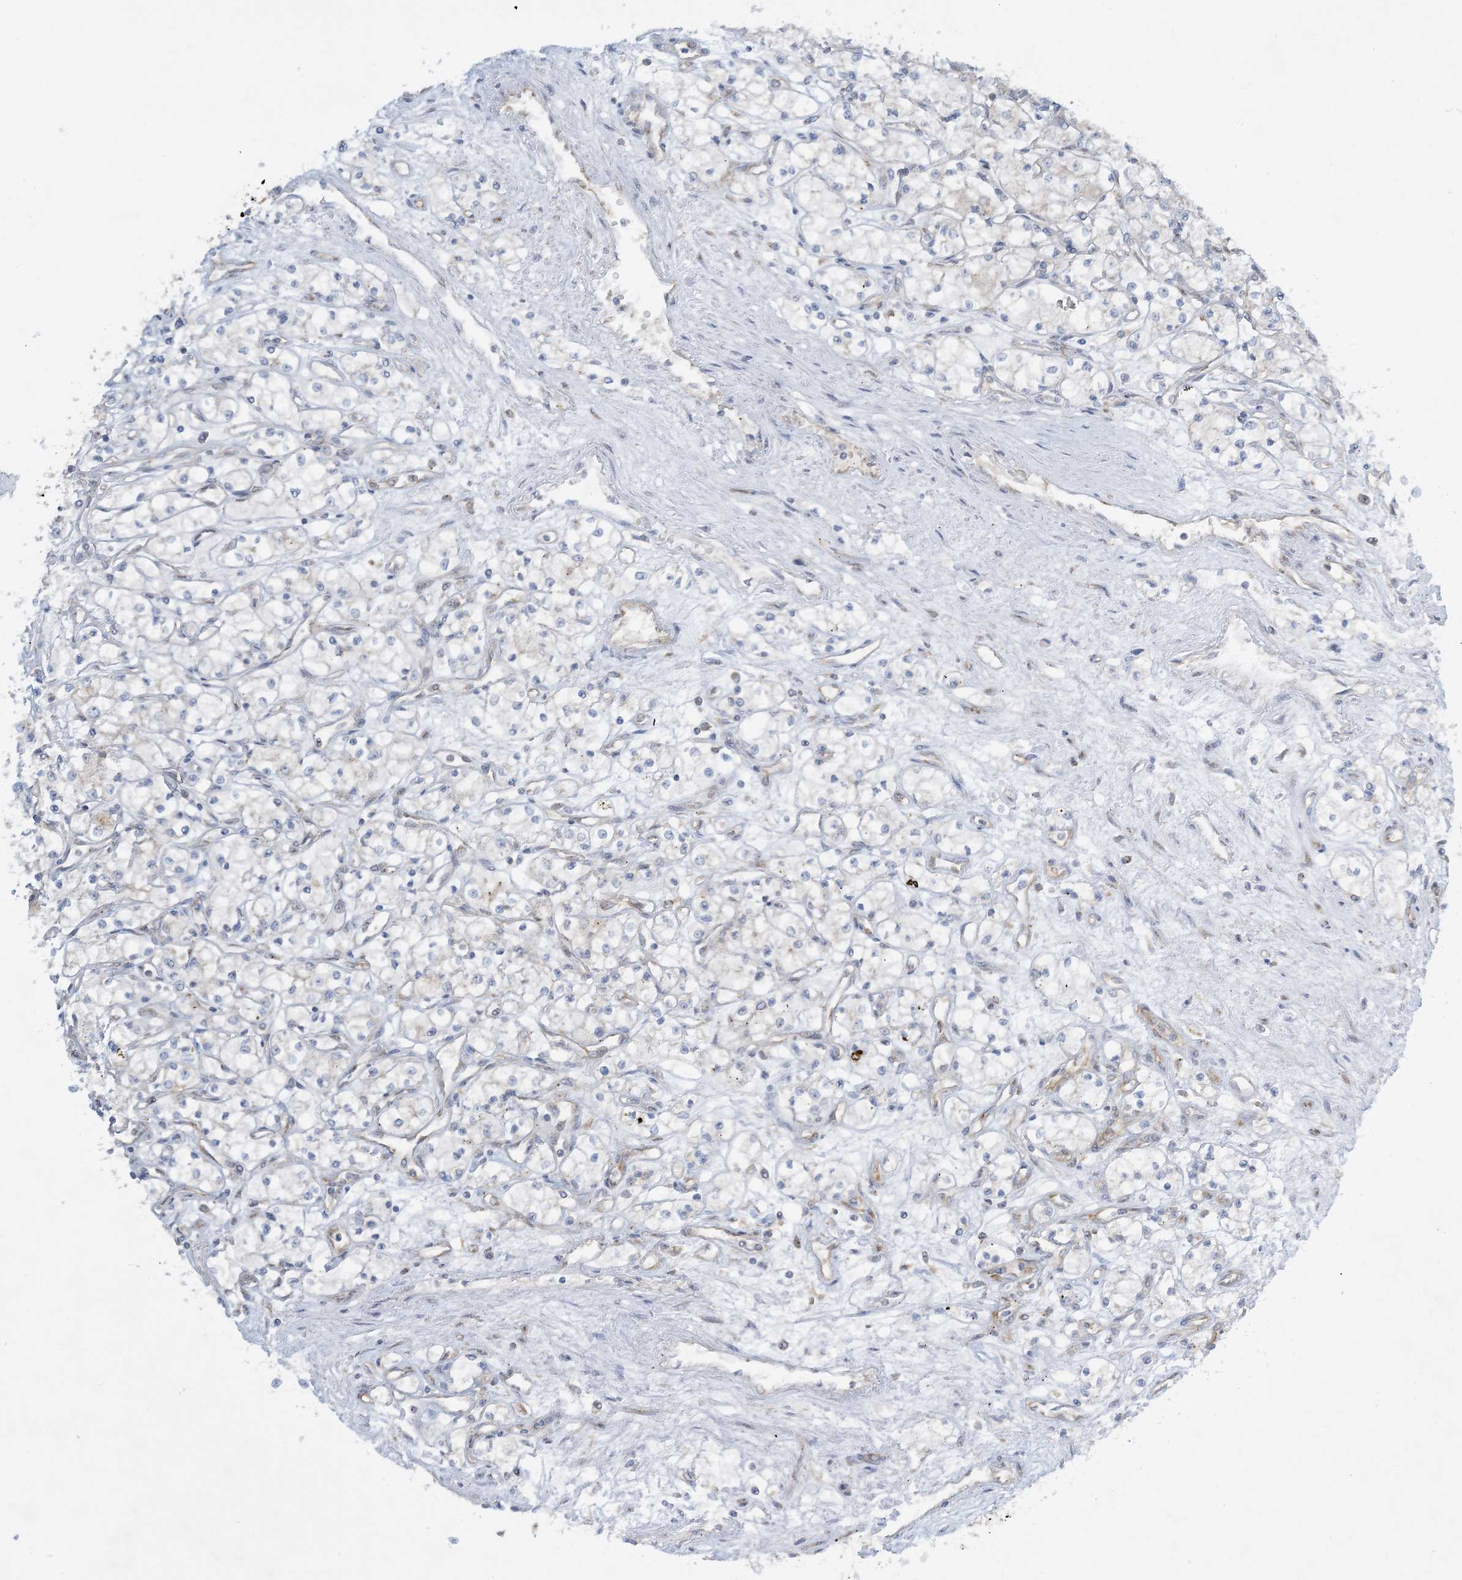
{"staining": {"intensity": "negative", "quantity": "none", "location": "none"}, "tissue": "renal cancer", "cell_type": "Tumor cells", "image_type": "cancer", "snomed": [{"axis": "morphology", "description": "Adenocarcinoma, NOS"}, {"axis": "topography", "description": "Kidney"}], "caption": "Immunohistochemistry (IHC) photomicrograph of neoplastic tissue: human renal cancer (adenocarcinoma) stained with DAB (3,3'-diaminobenzidine) exhibits no significant protein expression in tumor cells.", "gene": "RPP40", "patient": {"sex": "male", "age": 59}}